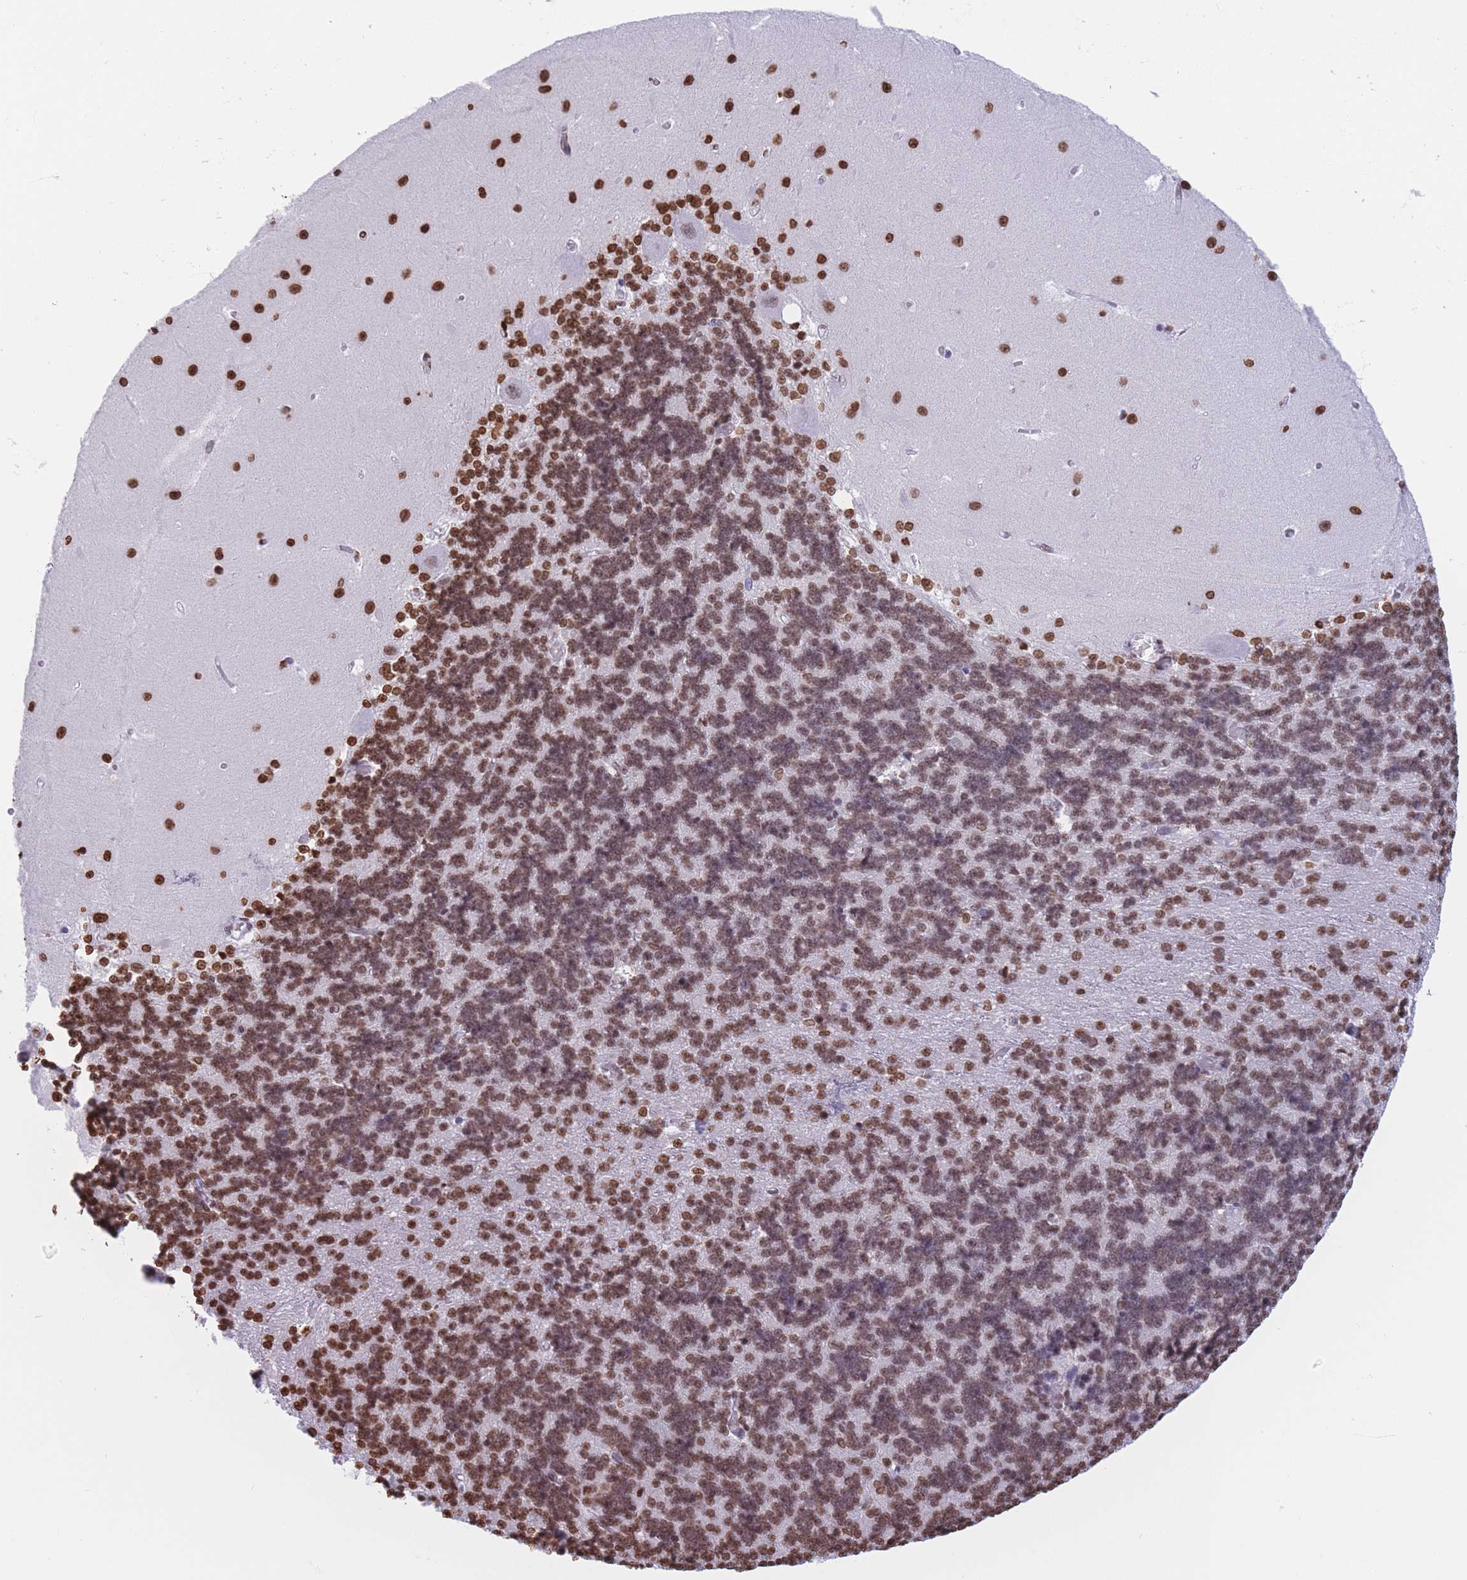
{"staining": {"intensity": "strong", "quantity": ">75%", "location": "nuclear"}, "tissue": "cerebellum", "cell_type": "Cells in granular layer", "image_type": "normal", "snomed": [{"axis": "morphology", "description": "Normal tissue, NOS"}, {"axis": "topography", "description": "Cerebellum"}], "caption": "Immunohistochemical staining of benign cerebellum displays high levels of strong nuclear staining in approximately >75% of cells in granular layer. The protein of interest is shown in brown color, while the nuclei are stained blue.", "gene": "RYK", "patient": {"sex": "male", "age": 37}}